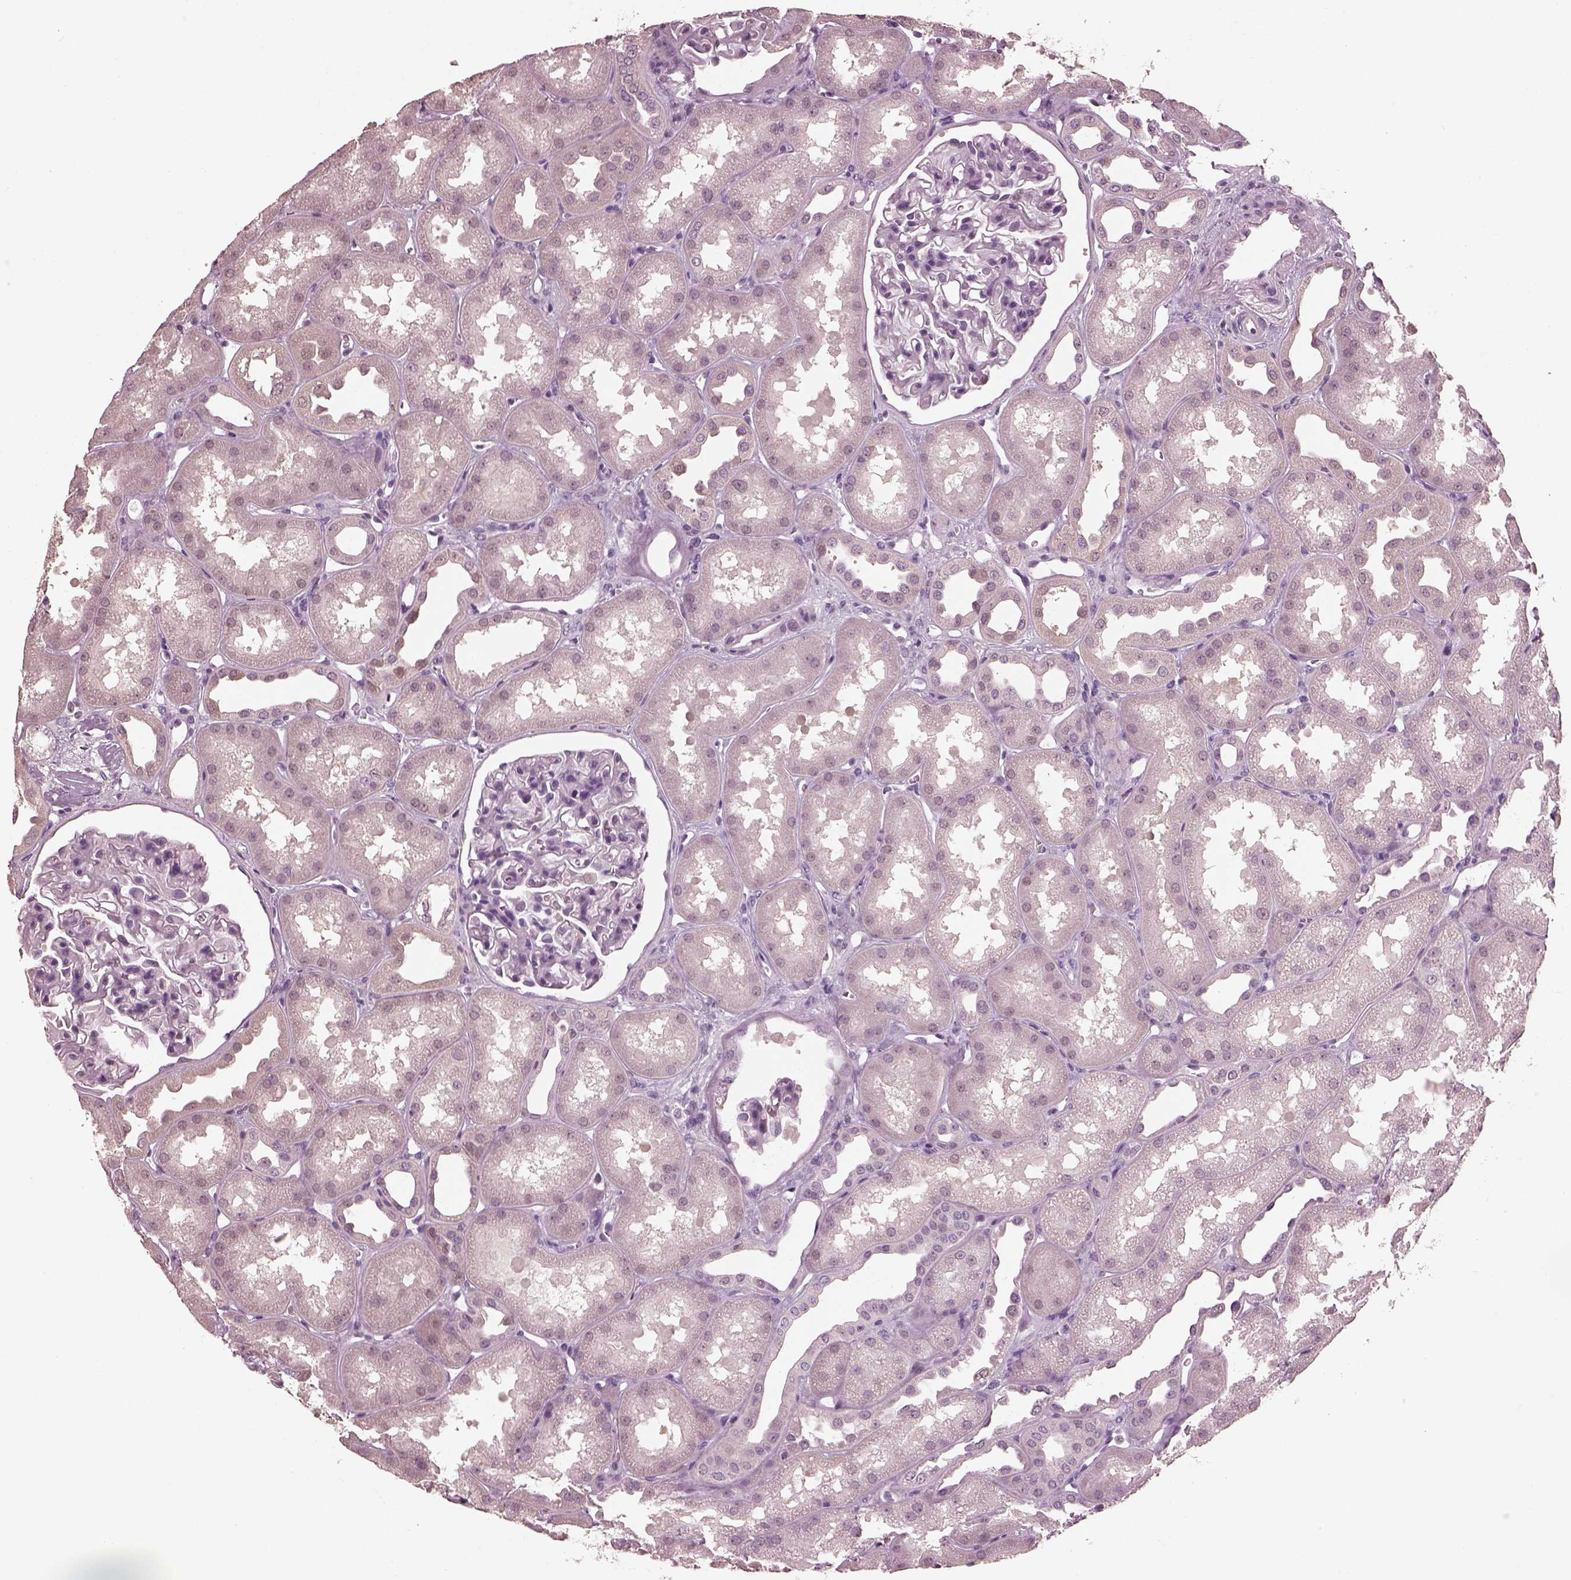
{"staining": {"intensity": "negative", "quantity": "none", "location": "none"}, "tissue": "kidney", "cell_type": "Cells in glomeruli", "image_type": "normal", "snomed": [{"axis": "morphology", "description": "Normal tissue, NOS"}, {"axis": "topography", "description": "Kidney"}], "caption": "The histopathology image demonstrates no staining of cells in glomeruli in normal kidney.", "gene": "TSKS", "patient": {"sex": "male", "age": 61}}